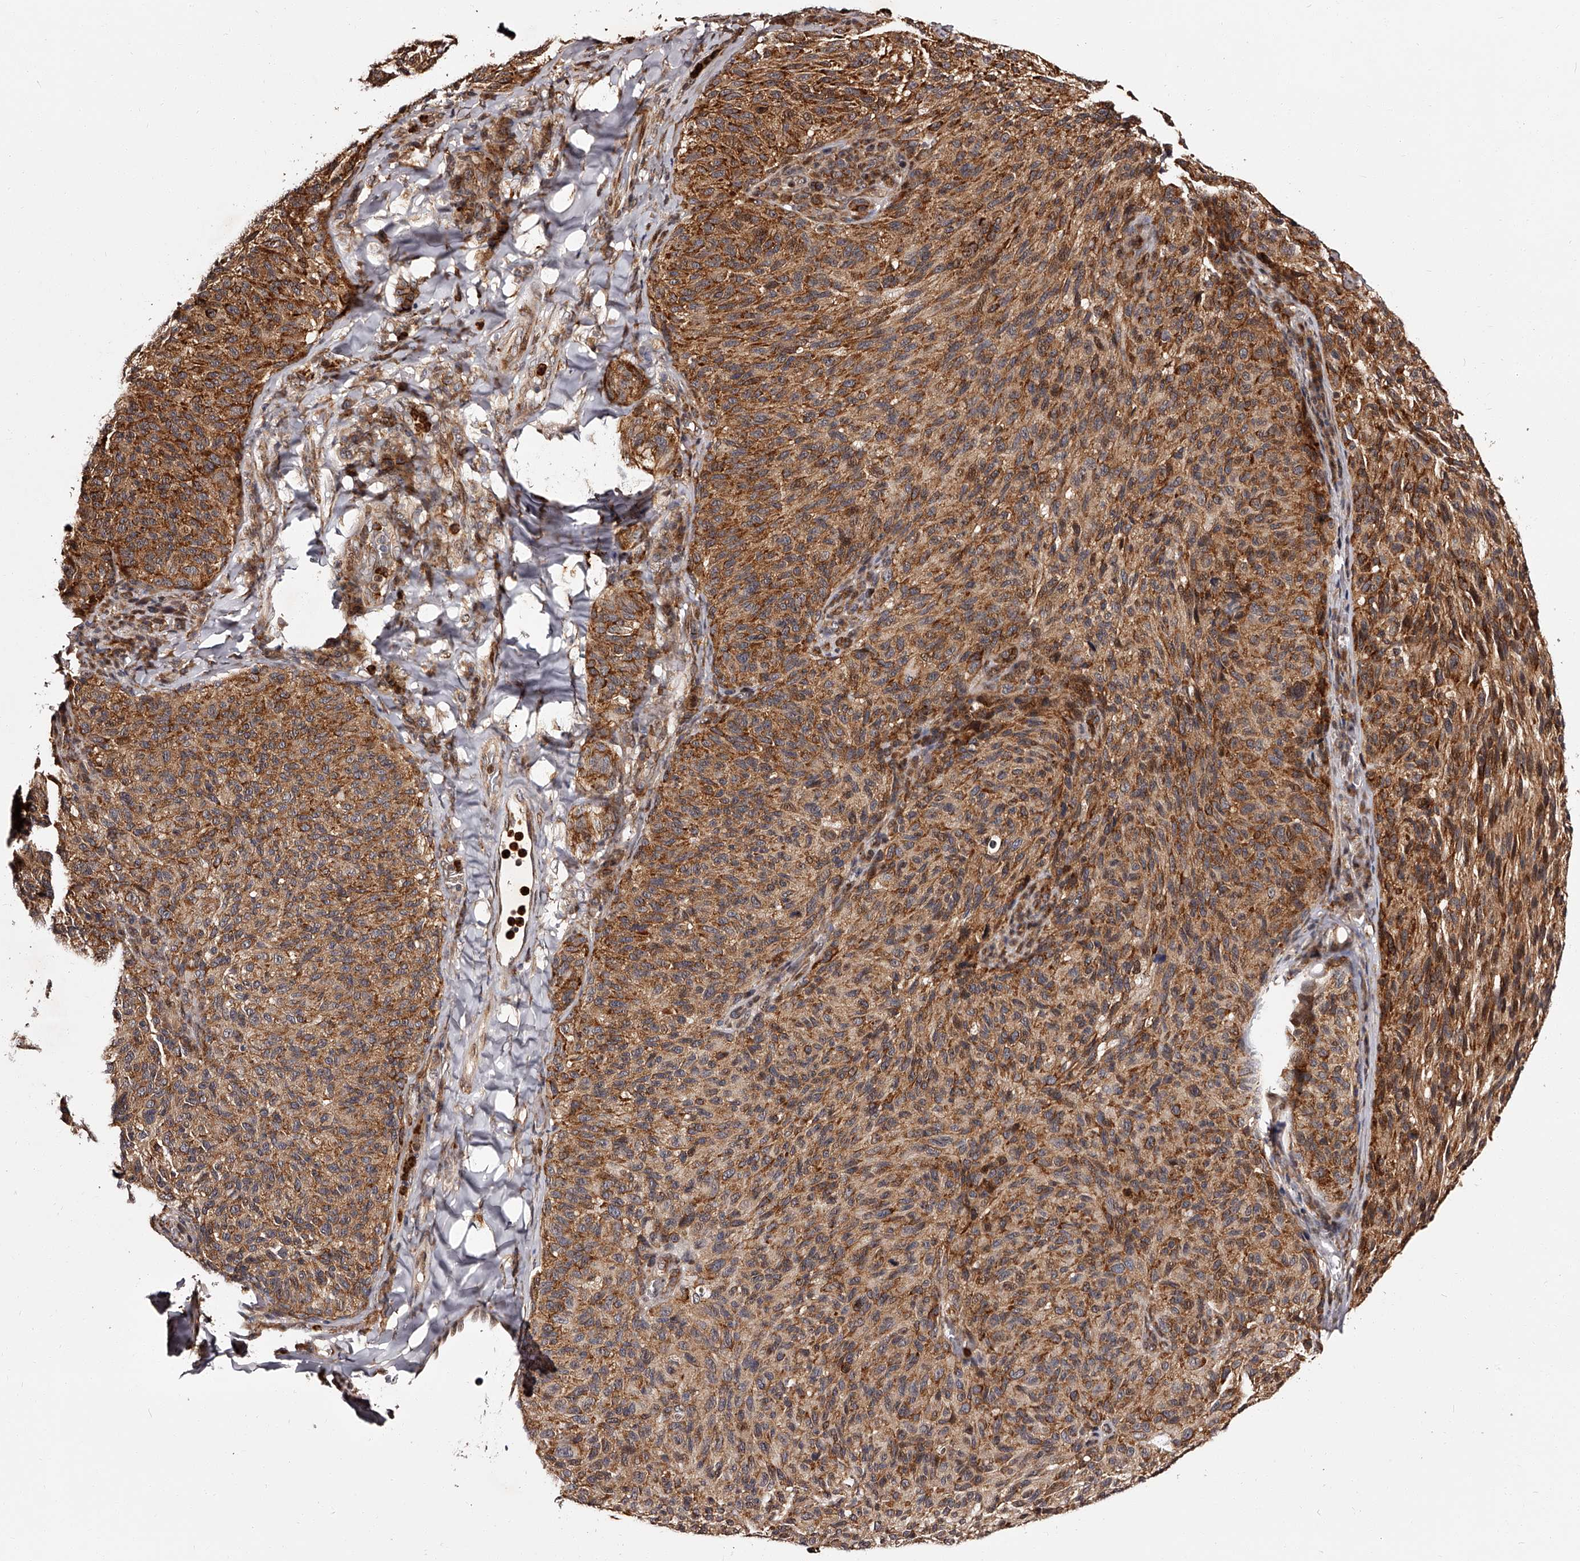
{"staining": {"intensity": "strong", "quantity": ">75%", "location": "cytoplasmic/membranous"}, "tissue": "melanoma", "cell_type": "Tumor cells", "image_type": "cancer", "snomed": [{"axis": "morphology", "description": "Malignant melanoma, NOS"}, {"axis": "topography", "description": "Skin"}], "caption": "Protein expression by immunohistochemistry demonstrates strong cytoplasmic/membranous positivity in approximately >75% of tumor cells in malignant melanoma. The staining is performed using DAB brown chromogen to label protein expression. The nuclei are counter-stained blue using hematoxylin.", "gene": "RSC1A1", "patient": {"sex": "female", "age": 73}}